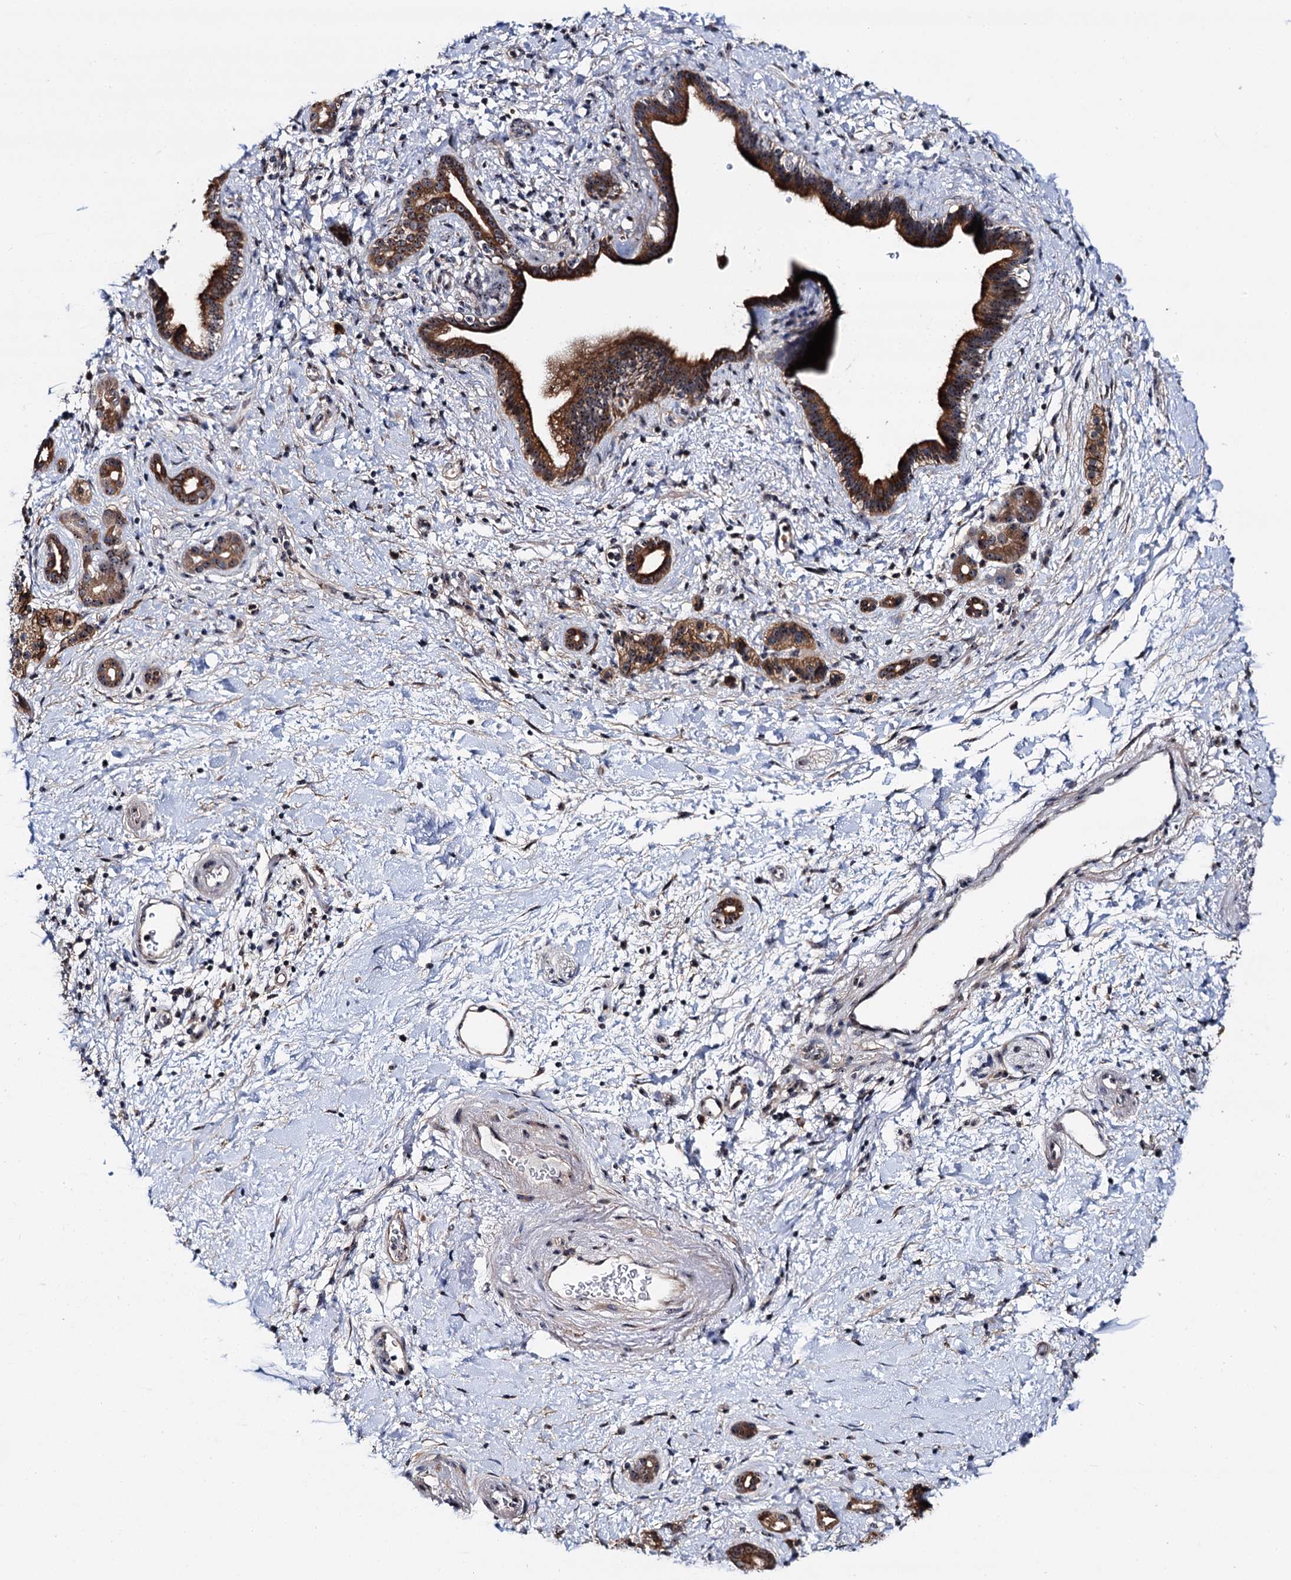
{"staining": {"intensity": "strong", "quantity": ">75%", "location": "cytoplasmic/membranous"}, "tissue": "pancreatic cancer", "cell_type": "Tumor cells", "image_type": "cancer", "snomed": [{"axis": "morphology", "description": "Normal tissue, NOS"}, {"axis": "morphology", "description": "Adenocarcinoma, NOS"}, {"axis": "topography", "description": "Pancreas"}, {"axis": "topography", "description": "Peripheral nerve tissue"}], "caption": "The immunohistochemical stain labels strong cytoplasmic/membranous expression in tumor cells of pancreatic adenocarcinoma tissue. (Brightfield microscopy of DAB IHC at high magnification).", "gene": "SUPT20H", "patient": {"sex": "female", "age": 77}}